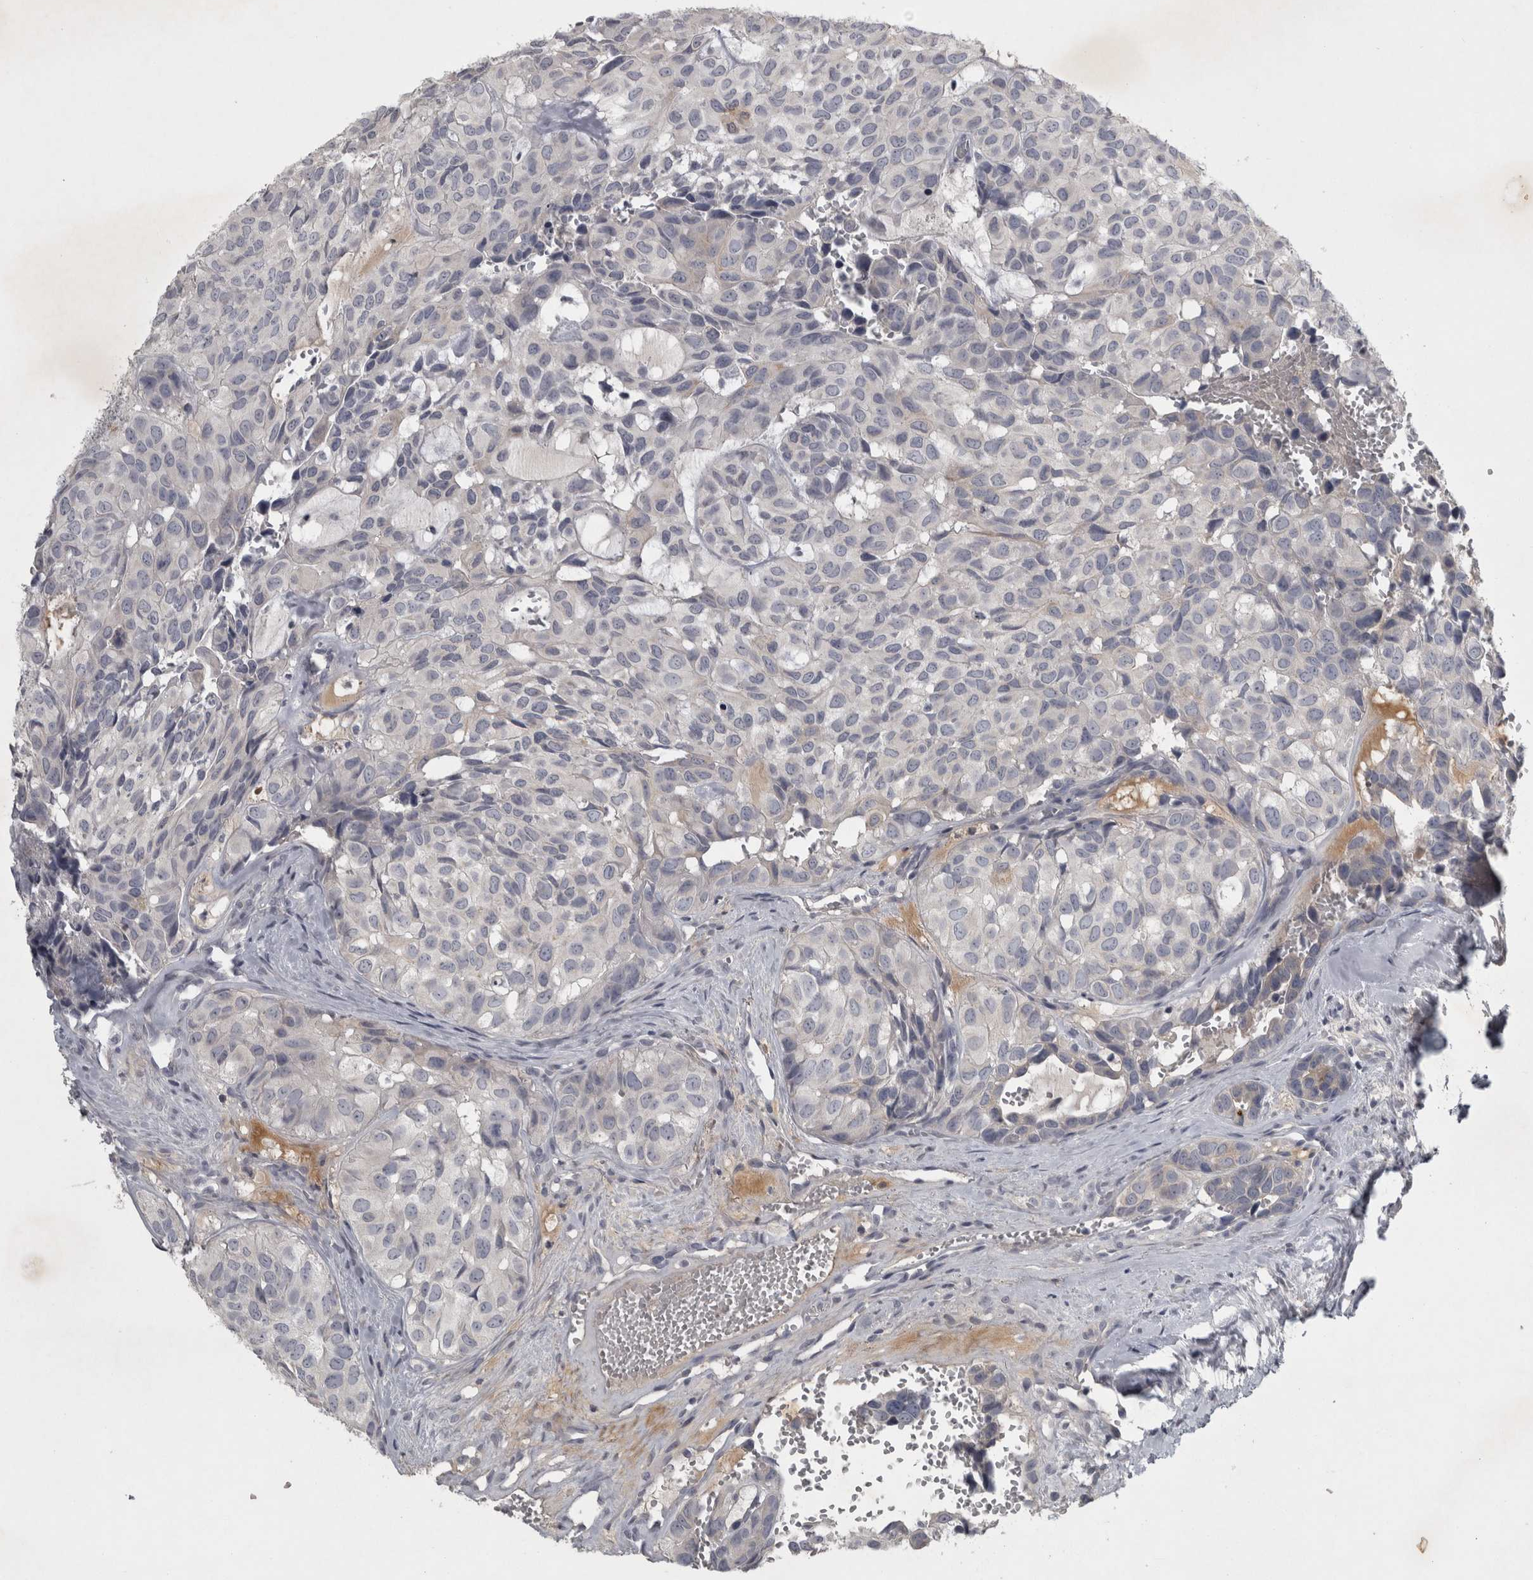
{"staining": {"intensity": "negative", "quantity": "none", "location": "none"}, "tissue": "head and neck cancer", "cell_type": "Tumor cells", "image_type": "cancer", "snomed": [{"axis": "morphology", "description": "Adenocarcinoma, NOS"}, {"axis": "topography", "description": "Salivary gland, NOS"}, {"axis": "topography", "description": "Head-Neck"}], "caption": "Histopathology image shows no significant protein expression in tumor cells of adenocarcinoma (head and neck).", "gene": "ENPP7", "patient": {"sex": "female", "age": 76}}